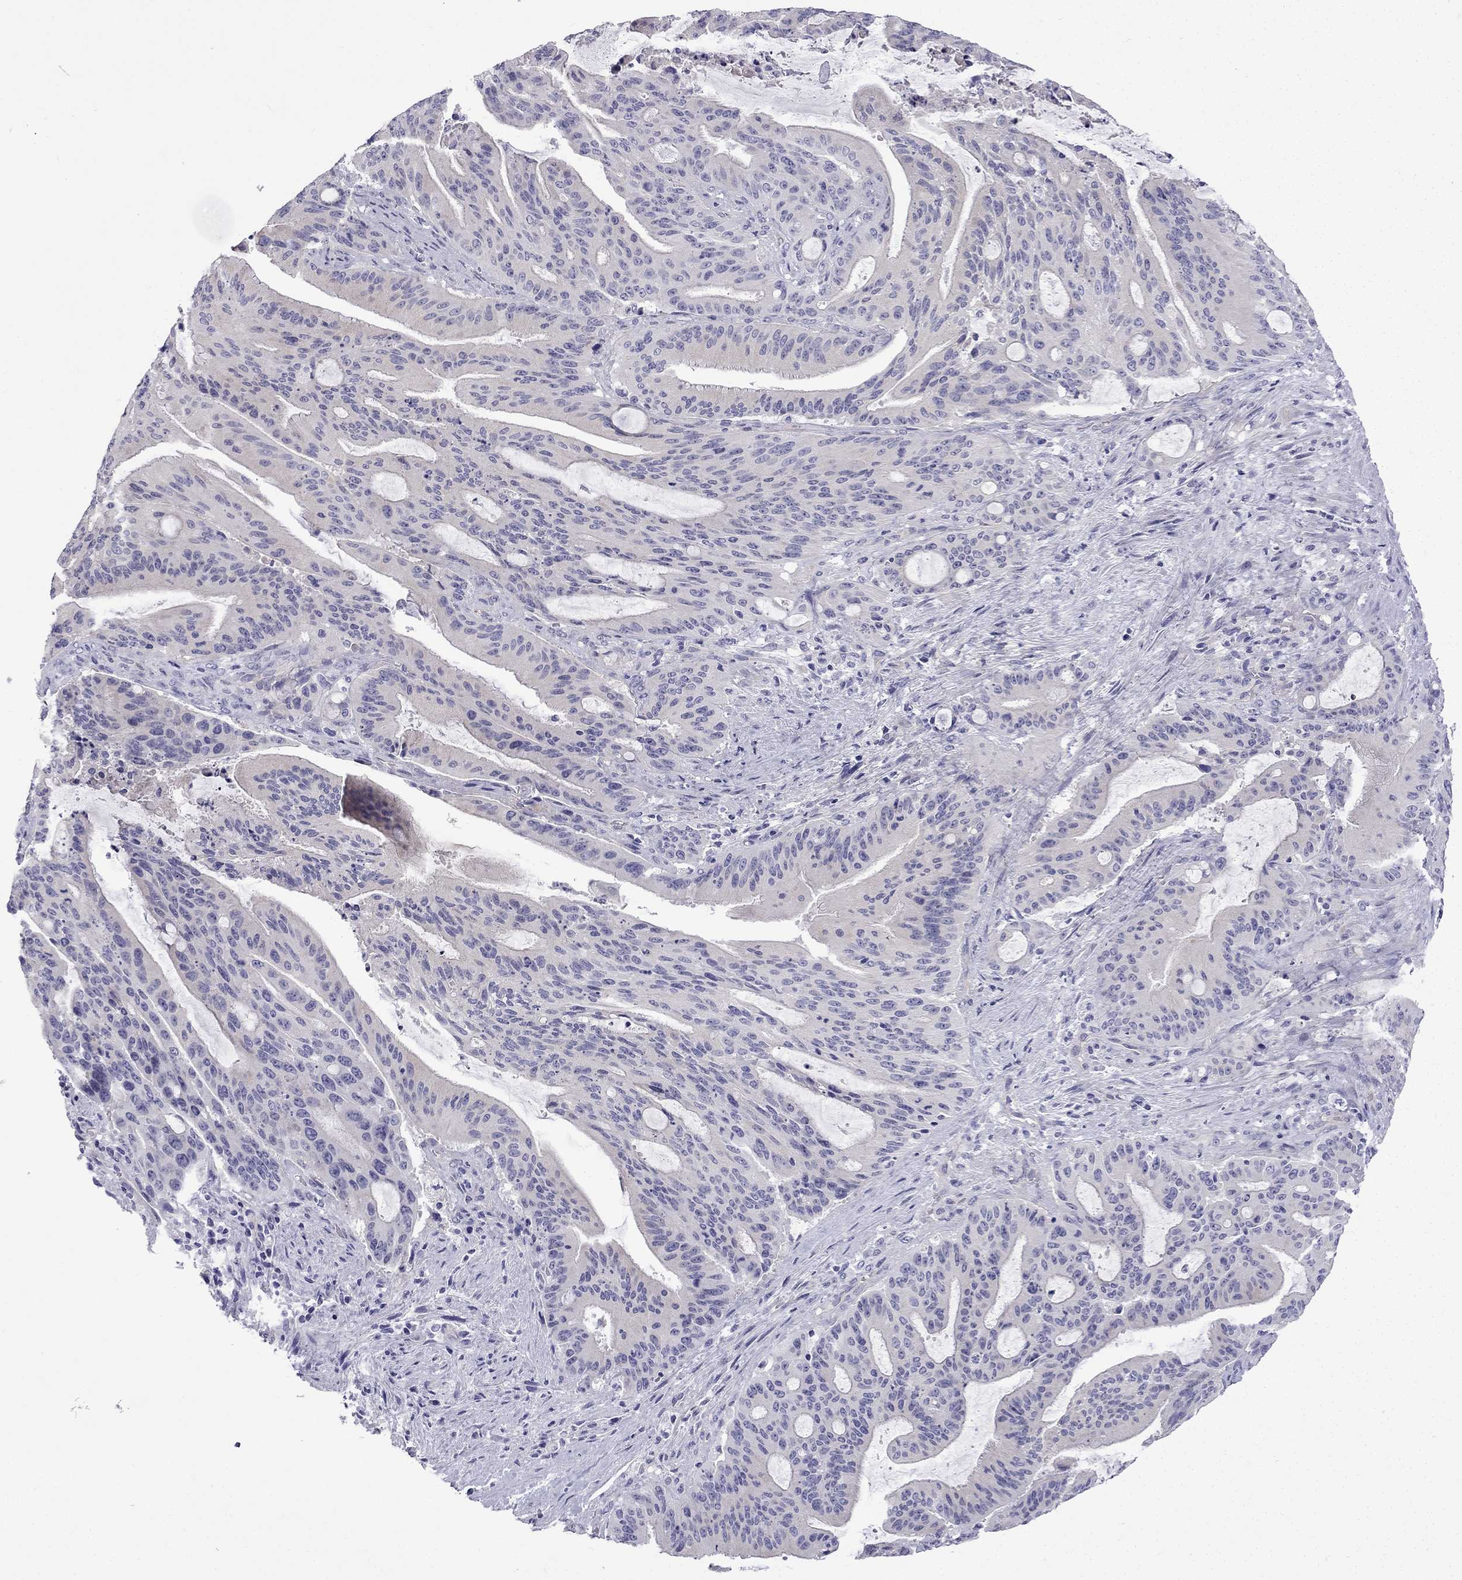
{"staining": {"intensity": "negative", "quantity": "none", "location": "none"}, "tissue": "liver cancer", "cell_type": "Tumor cells", "image_type": "cancer", "snomed": [{"axis": "morphology", "description": "Cholangiocarcinoma"}, {"axis": "topography", "description": "Liver"}], "caption": "Liver cancer stained for a protein using immunohistochemistry (IHC) shows no expression tumor cells.", "gene": "GJA8", "patient": {"sex": "female", "age": 73}}